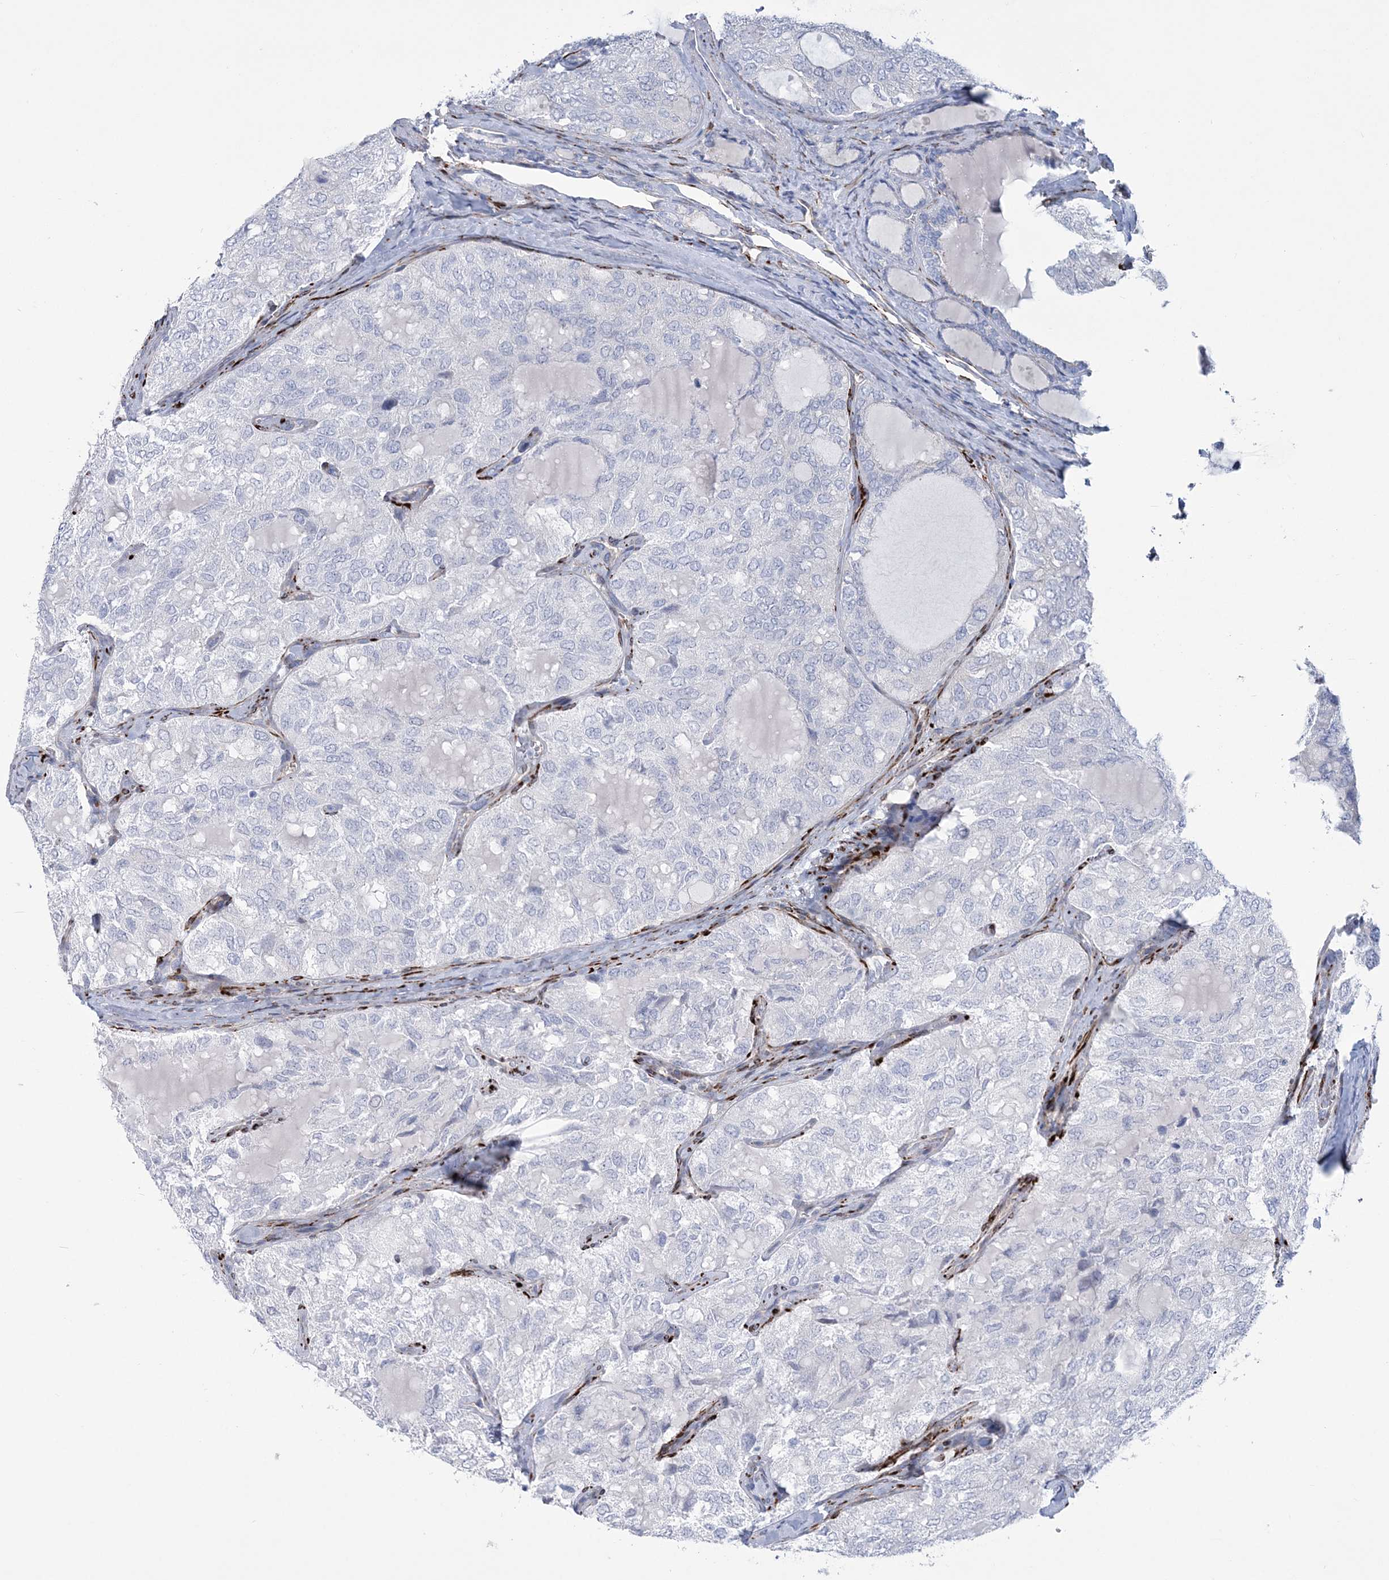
{"staining": {"intensity": "negative", "quantity": "none", "location": "none"}, "tissue": "thyroid cancer", "cell_type": "Tumor cells", "image_type": "cancer", "snomed": [{"axis": "morphology", "description": "Follicular adenoma carcinoma, NOS"}, {"axis": "topography", "description": "Thyroid gland"}], "caption": "Immunohistochemical staining of thyroid follicular adenoma carcinoma demonstrates no significant positivity in tumor cells.", "gene": "RAB11FIP5", "patient": {"sex": "male", "age": 75}}